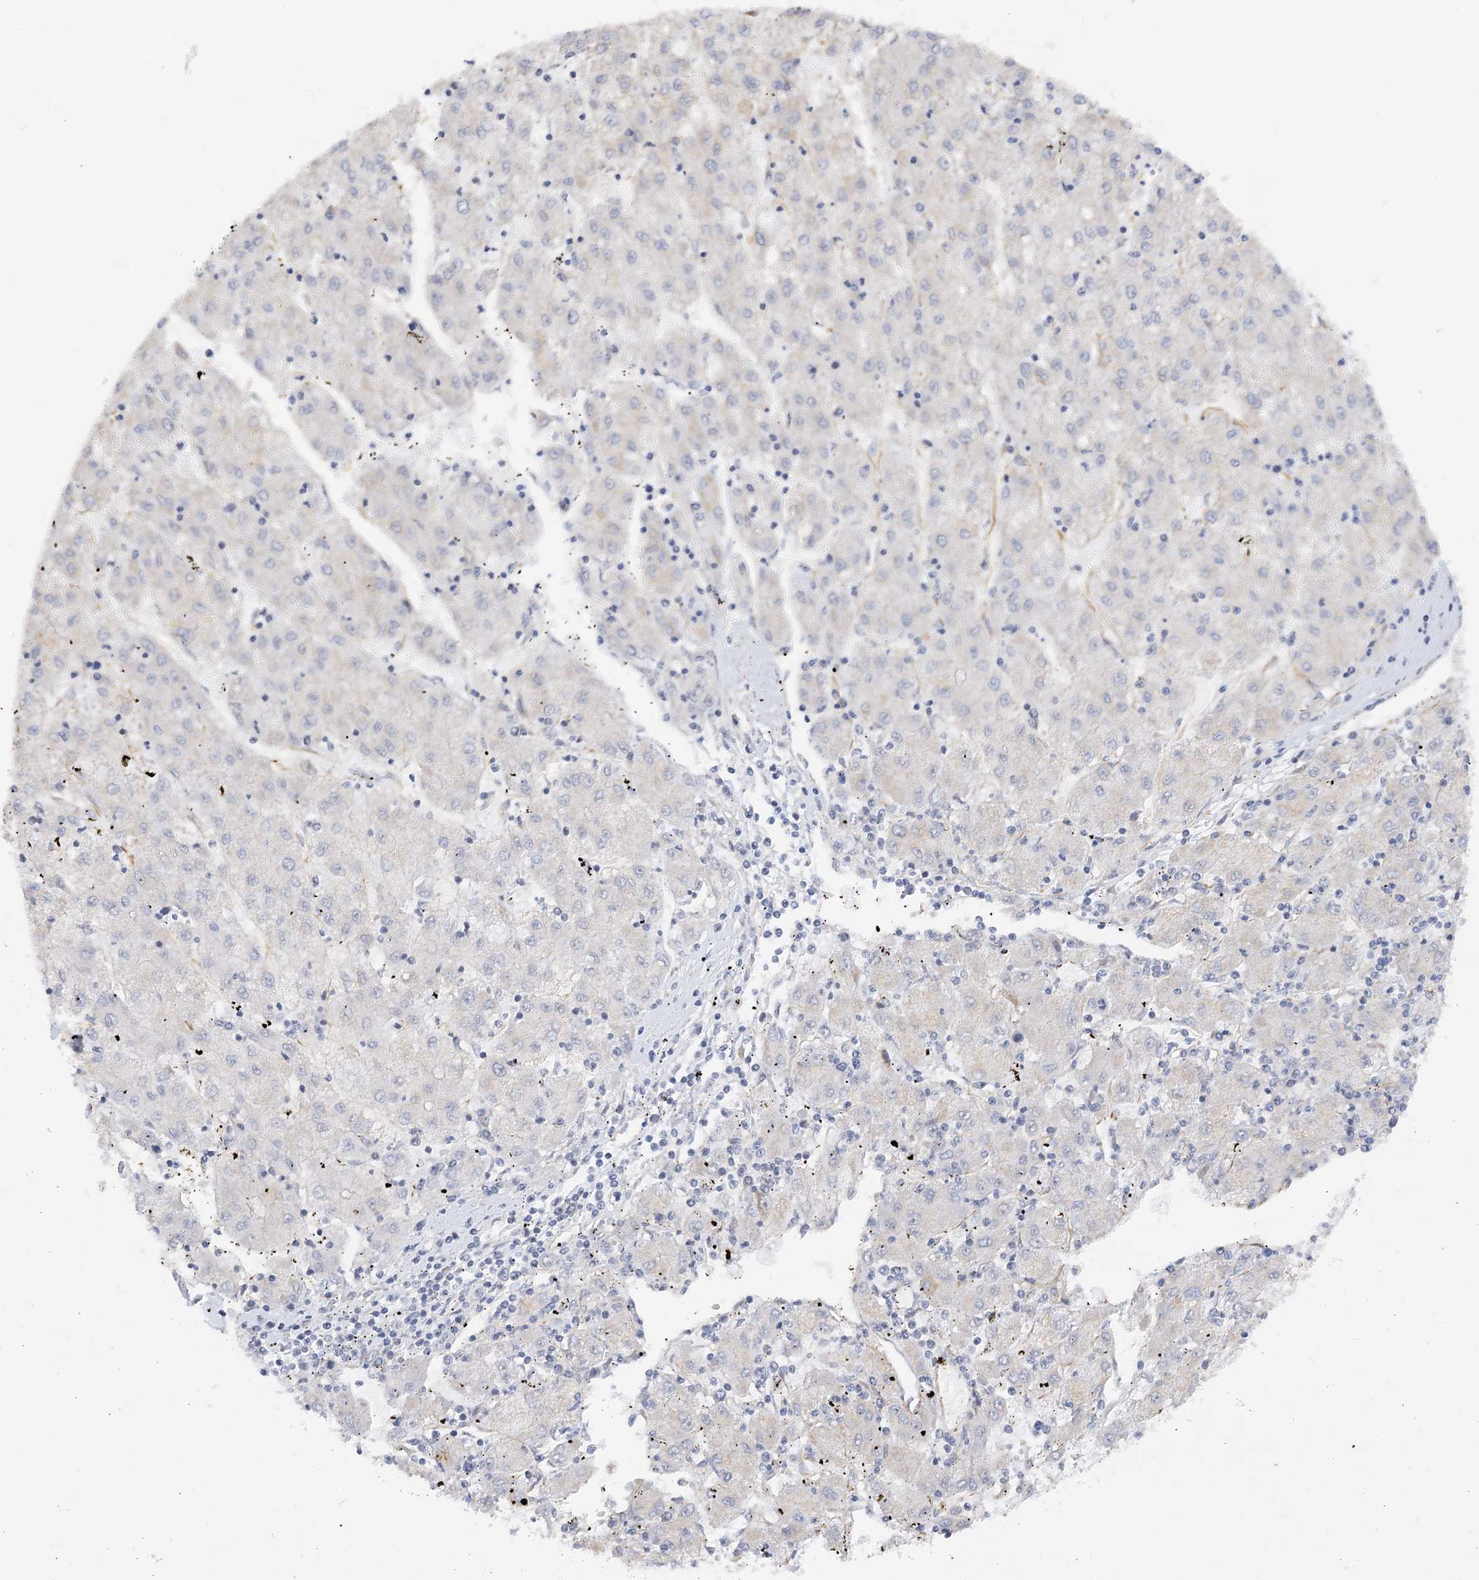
{"staining": {"intensity": "negative", "quantity": "none", "location": "none"}, "tissue": "liver cancer", "cell_type": "Tumor cells", "image_type": "cancer", "snomed": [{"axis": "morphology", "description": "Carcinoma, Hepatocellular, NOS"}, {"axis": "topography", "description": "Liver"}], "caption": "Immunohistochemical staining of human liver cancer (hepatocellular carcinoma) shows no significant staining in tumor cells.", "gene": "NELL2", "patient": {"sex": "male", "age": 72}}